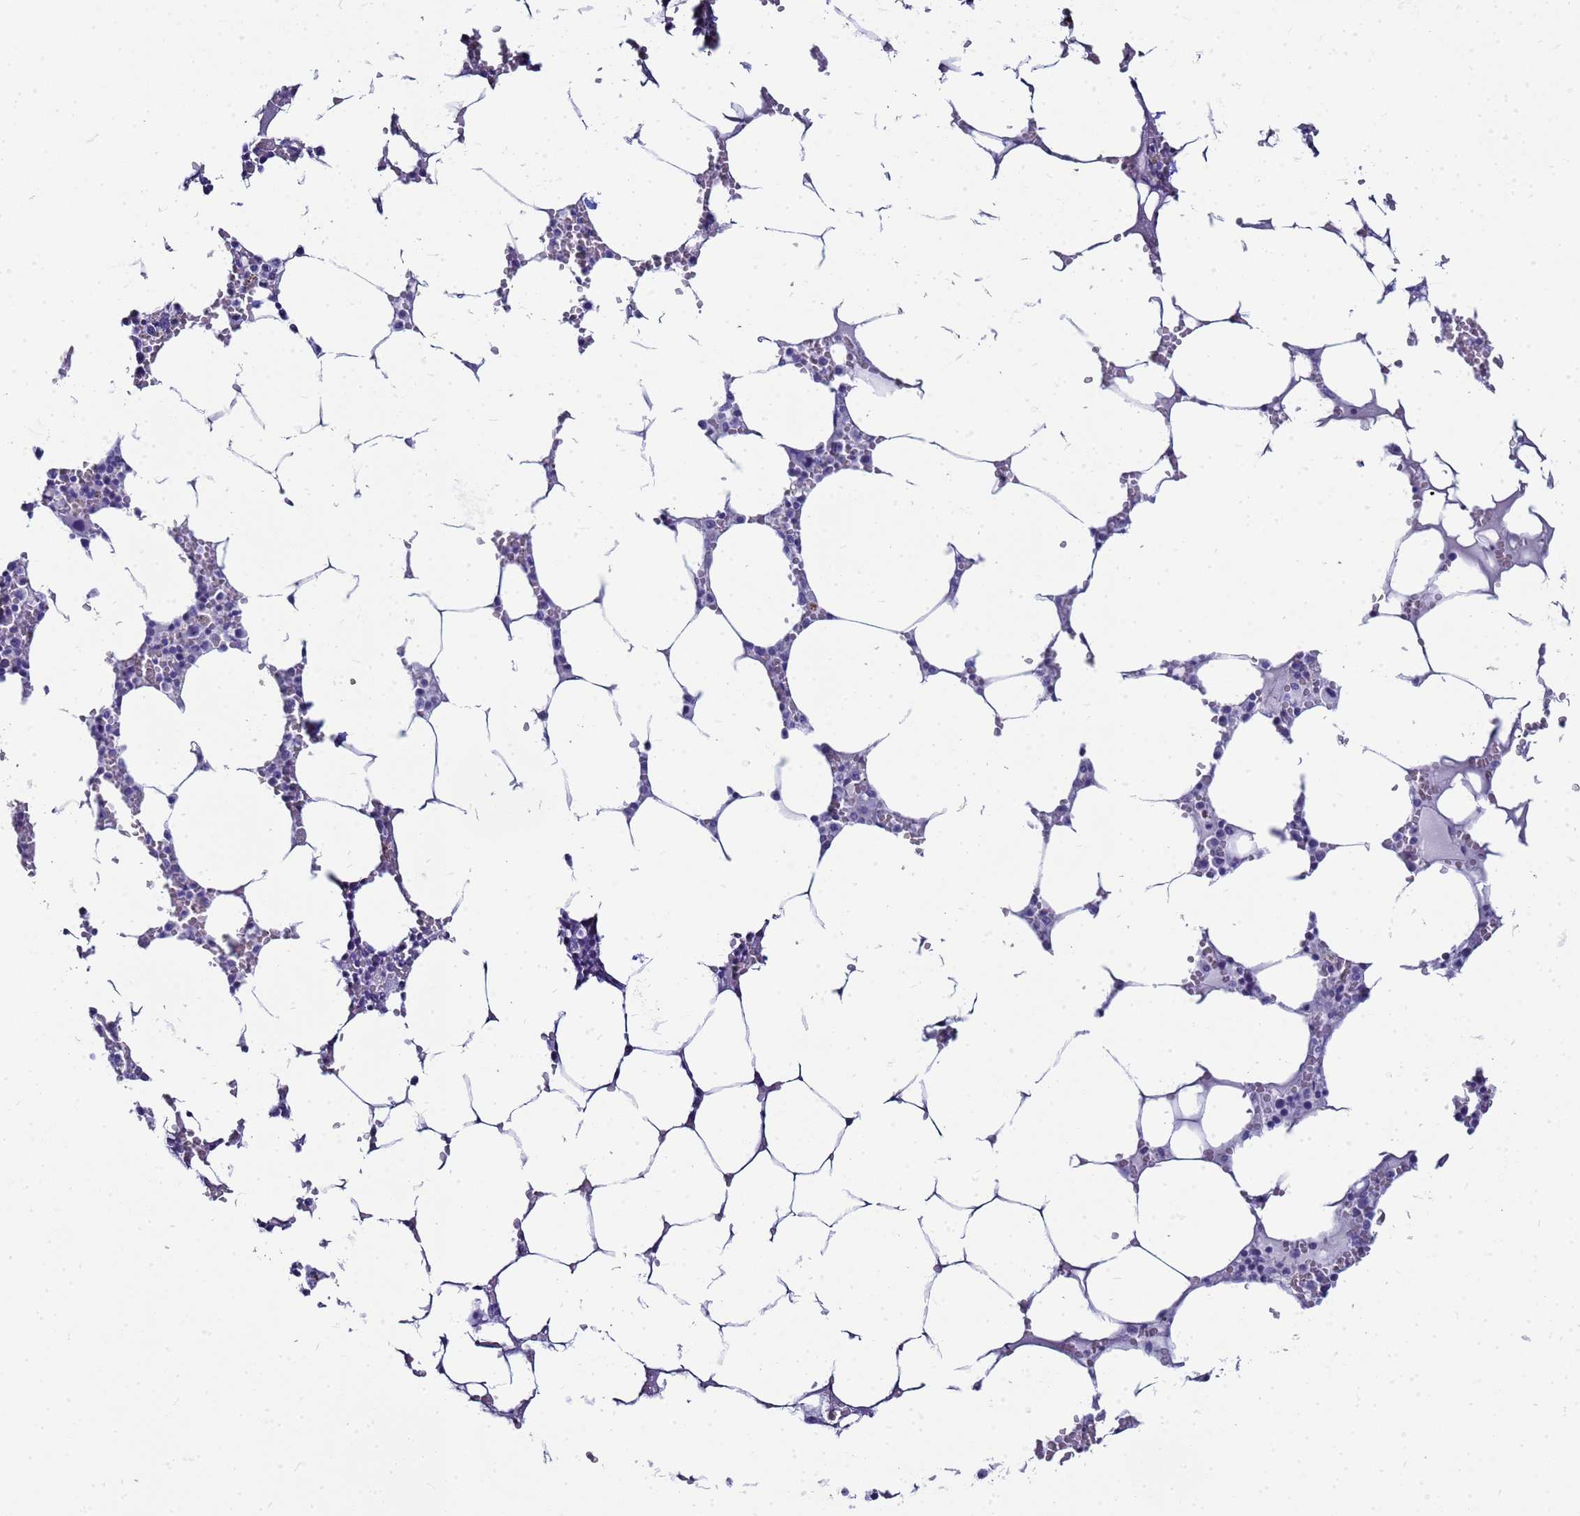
{"staining": {"intensity": "negative", "quantity": "none", "location": "none"}, "tissue": "bone marrow", "cell_type": "Hematopoietic cells", "image_type": "normal", "snomed": [{"axis": "morphology", "description": "Normal tissue, NOS"}, {"axis": "topography", "description": "Bone marrow"}], "caption": "Immunohistochemistry image of unremarkable human bone marrow stained for a protein (brown), which exhibits no positivity in hematopoietic cells.", "gene": "CKB", "patient": {"sex": "male", "age": 70}}